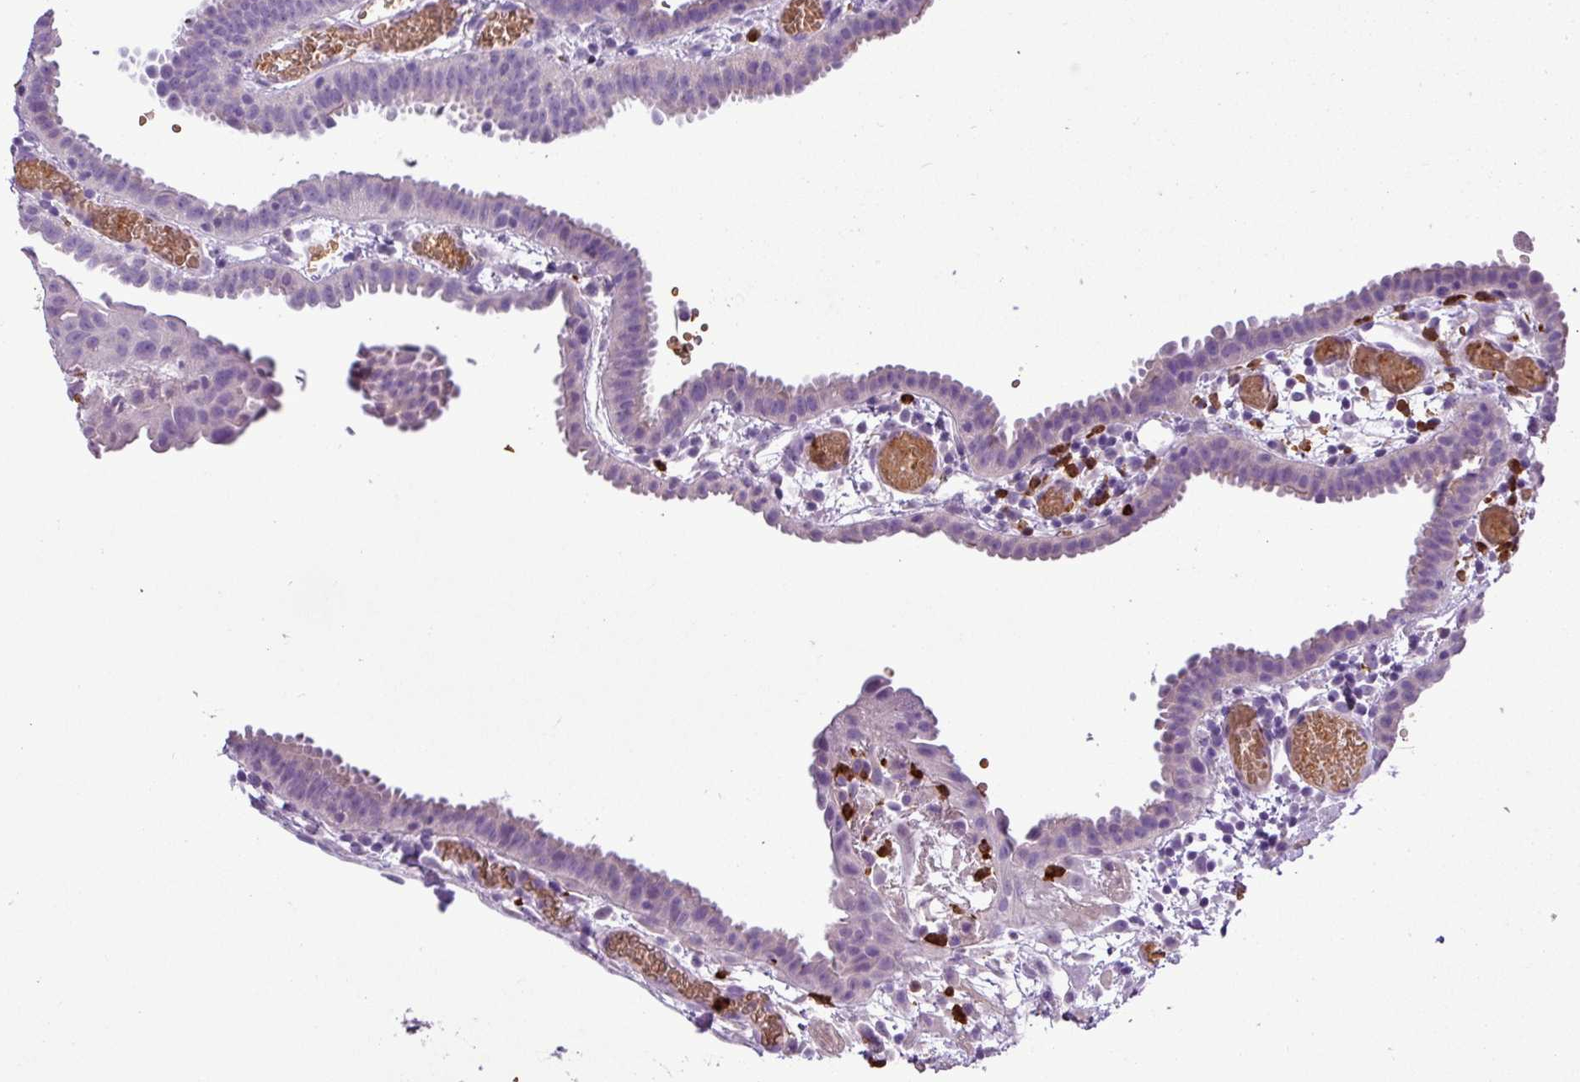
{"staining": {"intensity": "negative", "quantity": "none", "location": "none"}, "tissue": "fallopian tube", "cell_type": "Glandular cells", "image_type": "normal", "snomed": [{"axis": "morphology", "description": "Normal tissue, NOS"}, {"axis": "topography", "description": "Fallopian tube"}], "caption": "IHC micrograph of unremarkable fallopian tube: human fallopian tube stained with DAB (3,3'-diaminobenzidine) reveals no significant protein positivity in glandular cells.", "gene": "MGAT4B", "patient": {"sex": "female", "age": 37}}